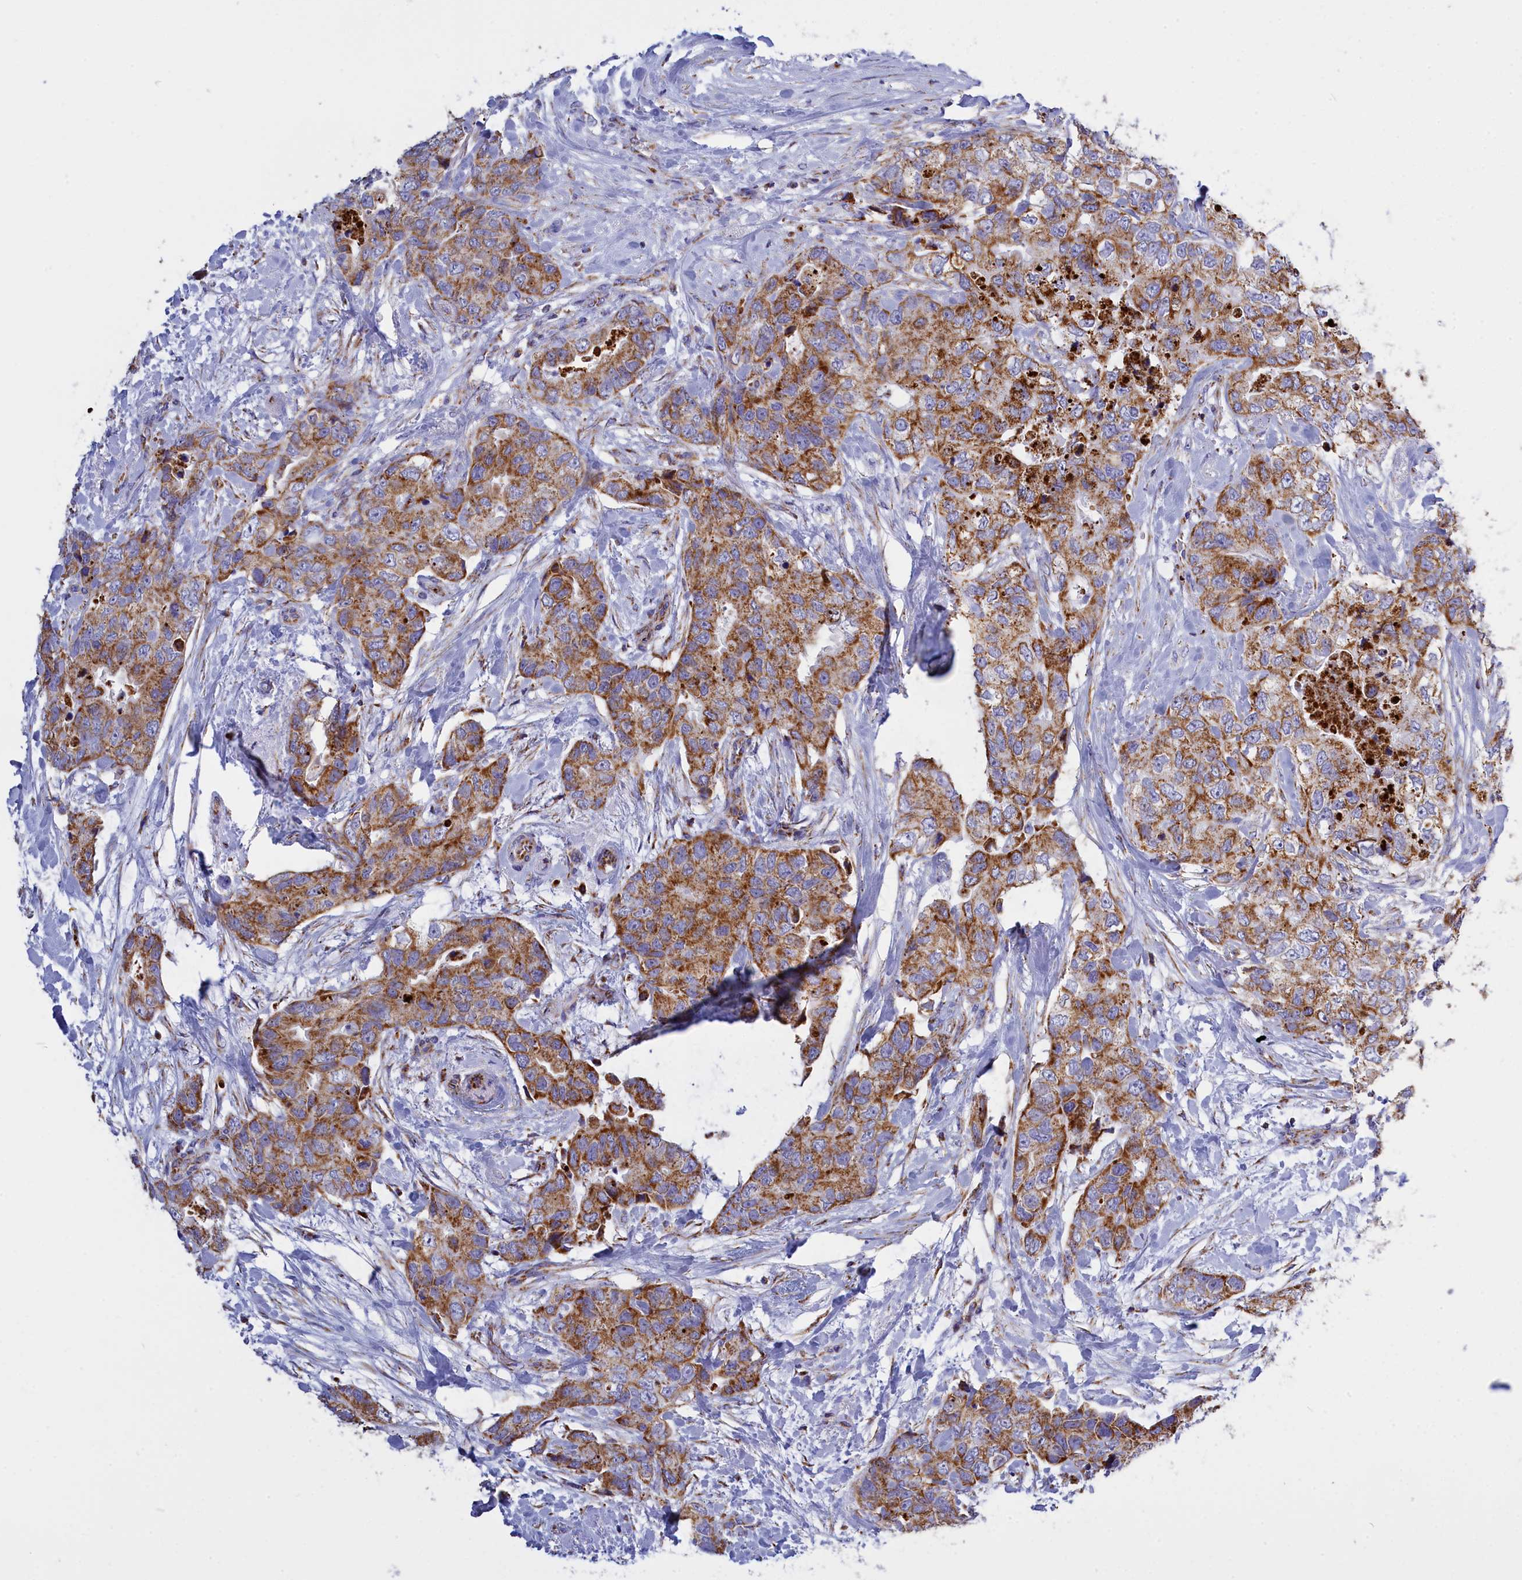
{"staining": {"intensity": "moderate", "quantity": ">75%", "location": "cytoplasmic/membranous"}, "tissue": "breast cancer", "cell_type": "Tumor cells", "image_type": "cancer", "snomed": [{"axis": "morphology", "description": "Duct carcinoma"}, {"axis": "topography", "description": "Breast"}], "caption": "Immunohistochemical staining of human breast cancer (intraductal carcinoma) shows medium levels of moderate cytoplasmic/membranous protein expression in about >75% of tumor cells.", "gene": "VDAC2", "patient": {"sex": "female", "age": 62}}